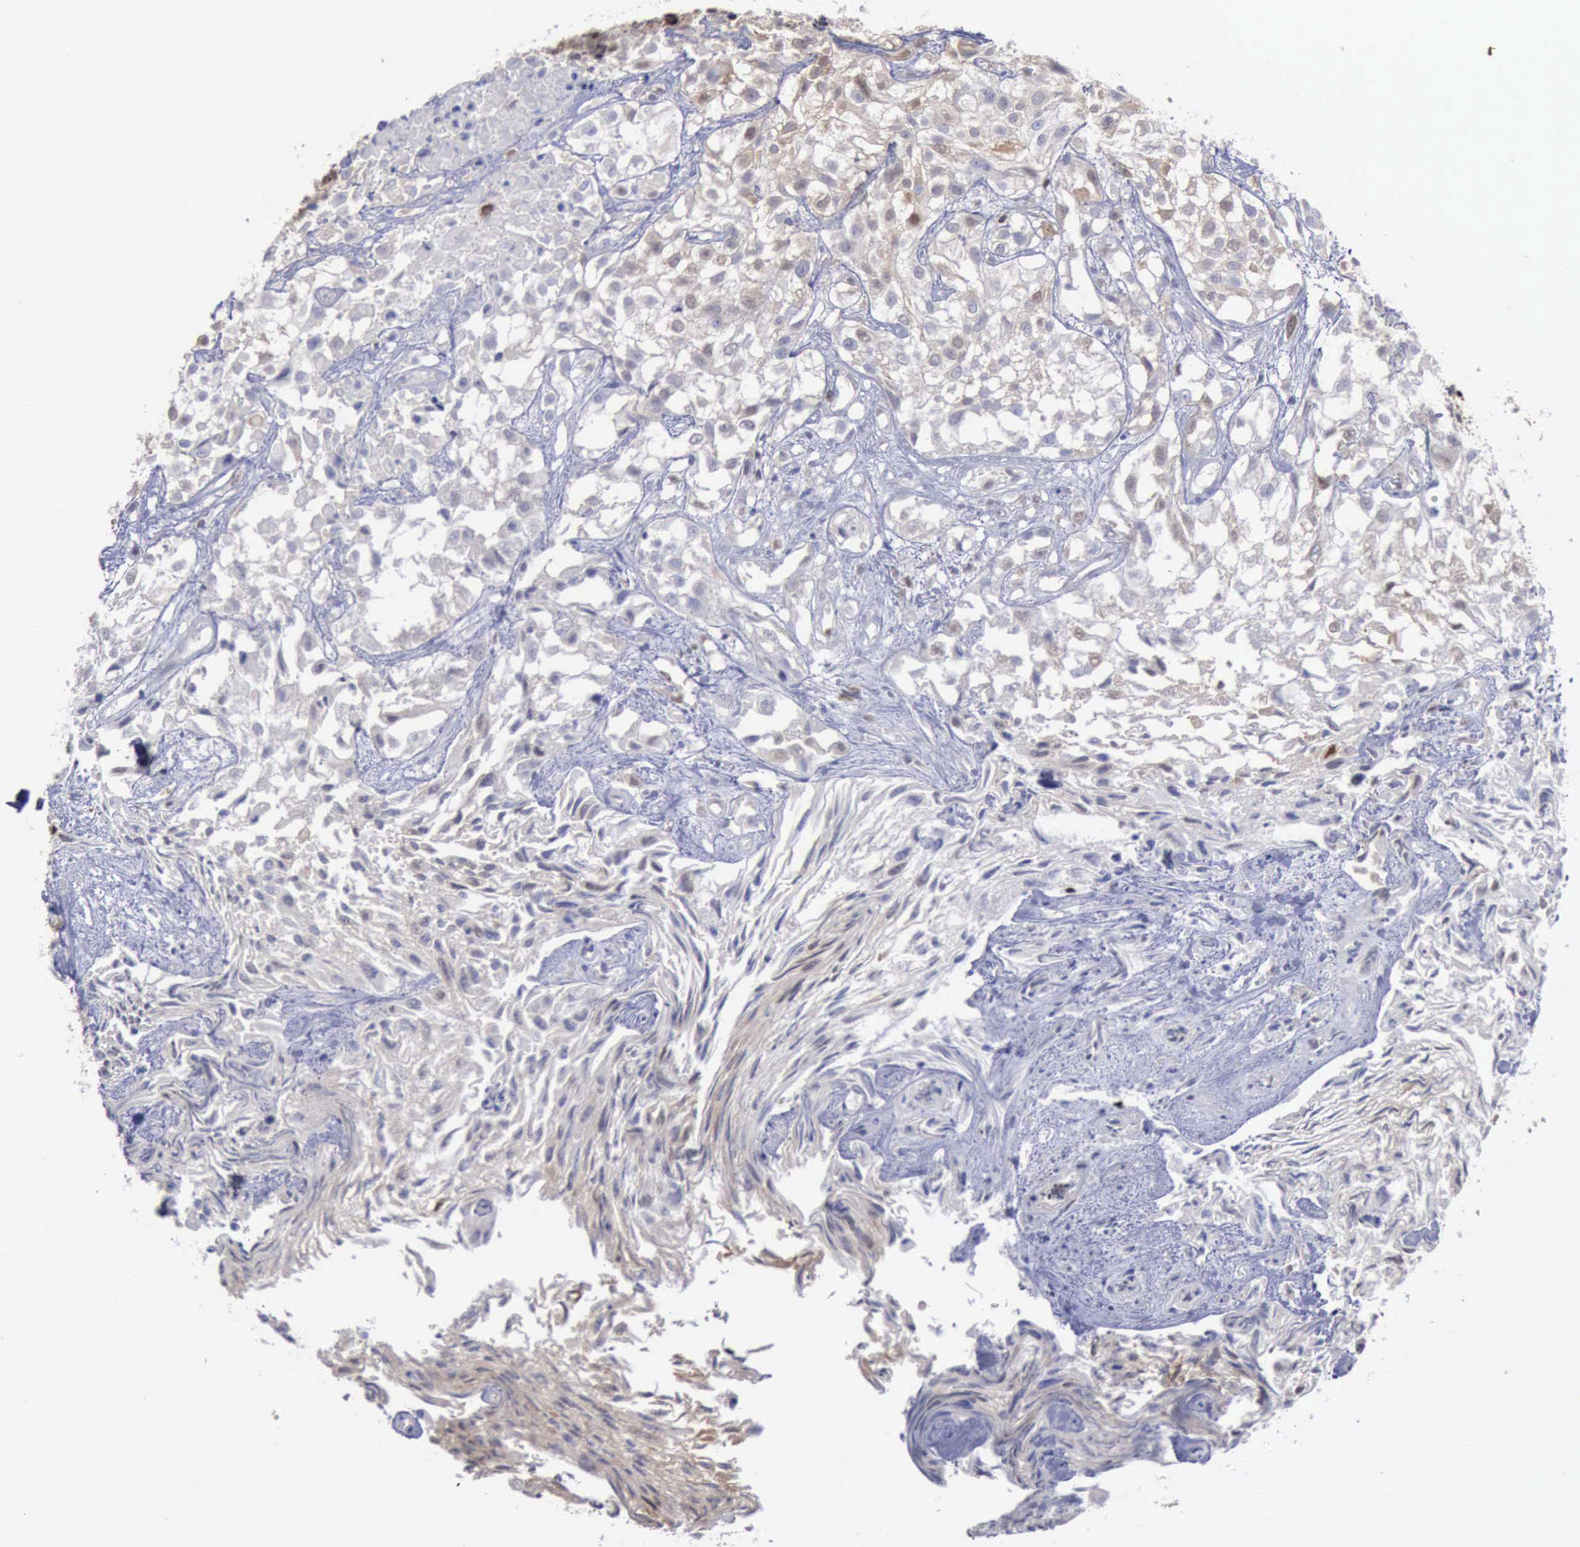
{"staining": {"intensity": "negative", "quantity": "none", "location": "none"}, "tissue": "urothelial cancer", "cell_type": "Tumor cells", "image_type": "cancer", "snomed": [{"axis": "morphology", "description": "Urothelial carcinoma, High grade"}, {"axis": "topography", "description": "Urinary bladder"}], "caption": "The immunohistochemistry image has no significant expression in tumor cells of urothelial cancer tissue.", "gene": "PDCD4", "patient": {"sex": "male", "age": 56}}